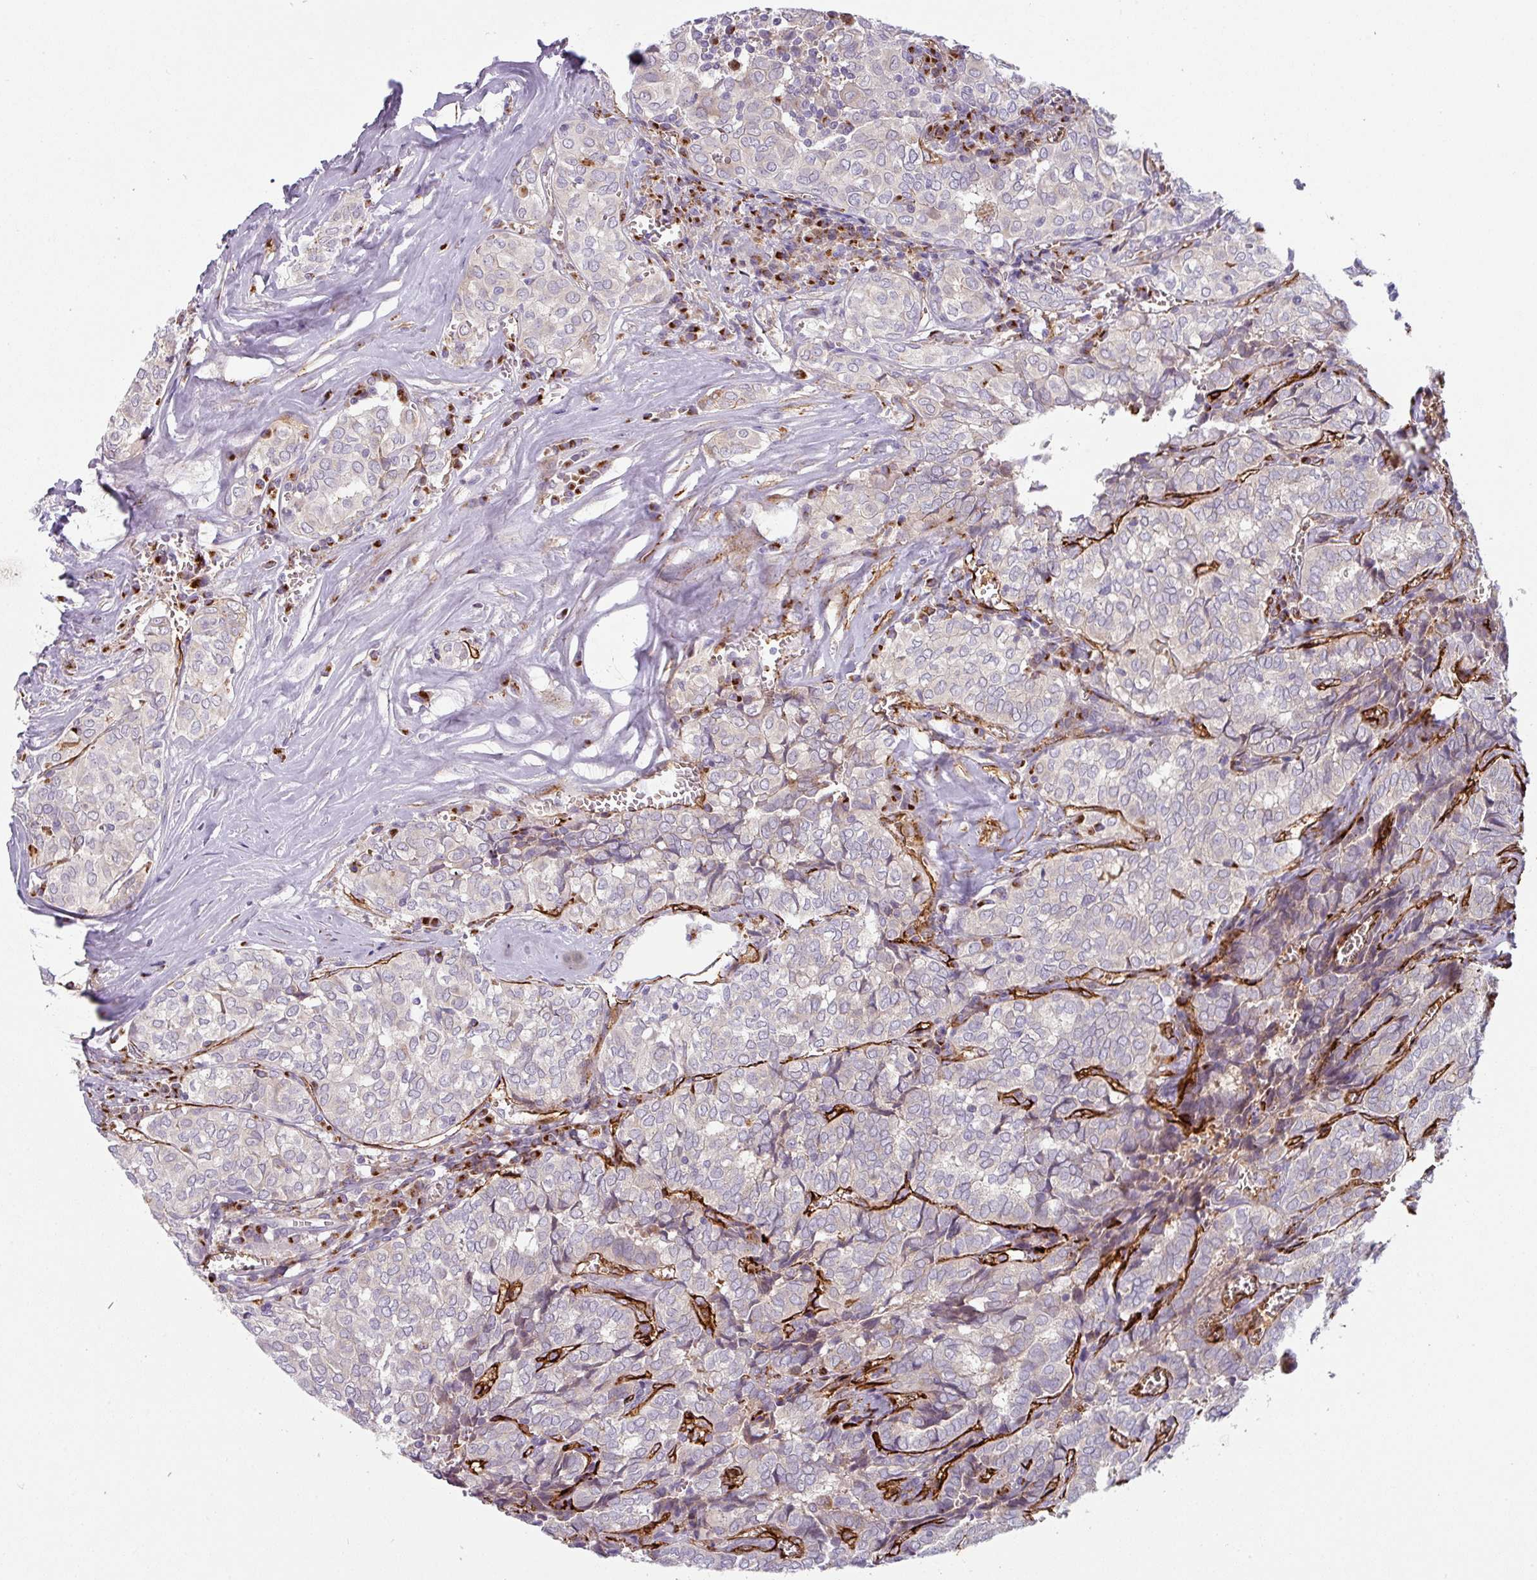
{"staining": {"intensity": "negative", "quantity": "none", "location": "none"}, "tissue": "thyroid cancer", "cell_type": "Tumor cells", "image_type": "cancer", "snomed": [{"axis": "morphology", "description": "Papillary adenocarcinoma, NOS"}, {"axis": "topography", "description": "Thyroid gland"}], "caption": "A high-resolution histopathology image shows immunohistochemistry (IHC) staining of thyroid papillary adenocarcinoma, which exhibits no significant expression in tumor cells. (DAB immunohistochemistry (IHC) with hematoxylin counter stain).", "gene": "PRODH2", "patient": {"sex": "female", "age": 30}}